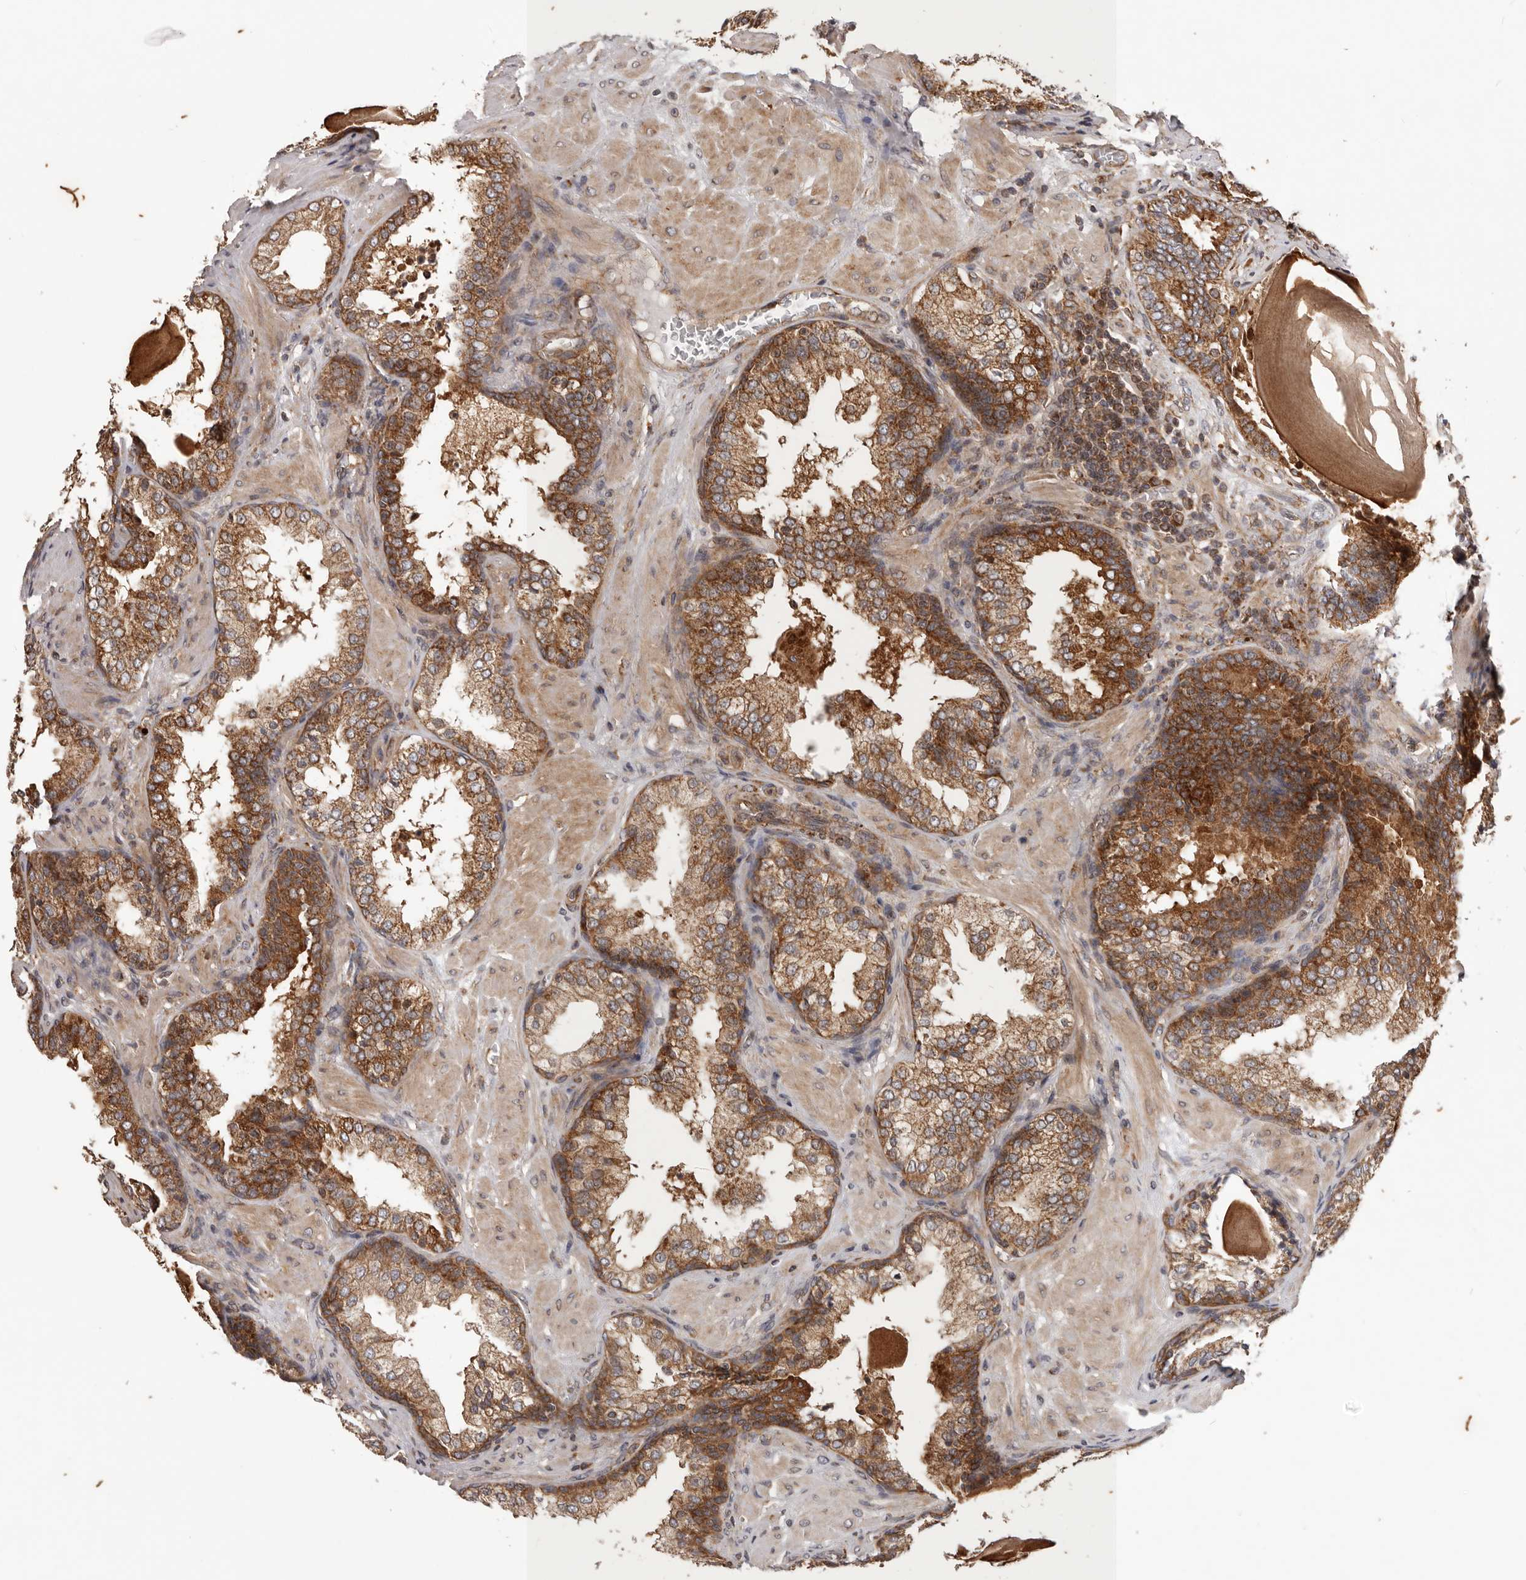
{"staining": {"intensity": "strong", "quantity": ">75%", "location": "cytoplasmic/membranous"}, "tissue": "prostate cancer", "cell_type": "Tumor cells", "image_type": "cancer", "snomed": [{"axis": "morphology", "description": "Adenocarcinoma, Medium grade"}, {"axis": "topography", "description": "Prostate"}], "caption": "A micrograph of prostate cancer stained for a protein reveals strong cytoplasmic/membranous brown staining in tumor cells. Using DAB (3,3'-diaminobenzidine) (brown) and hematoxylin (blue) stains, captured at high magnification using brightfield microscopy.", "gene": "MRPS10", "patient": {"sex": "male", "age": 70}}